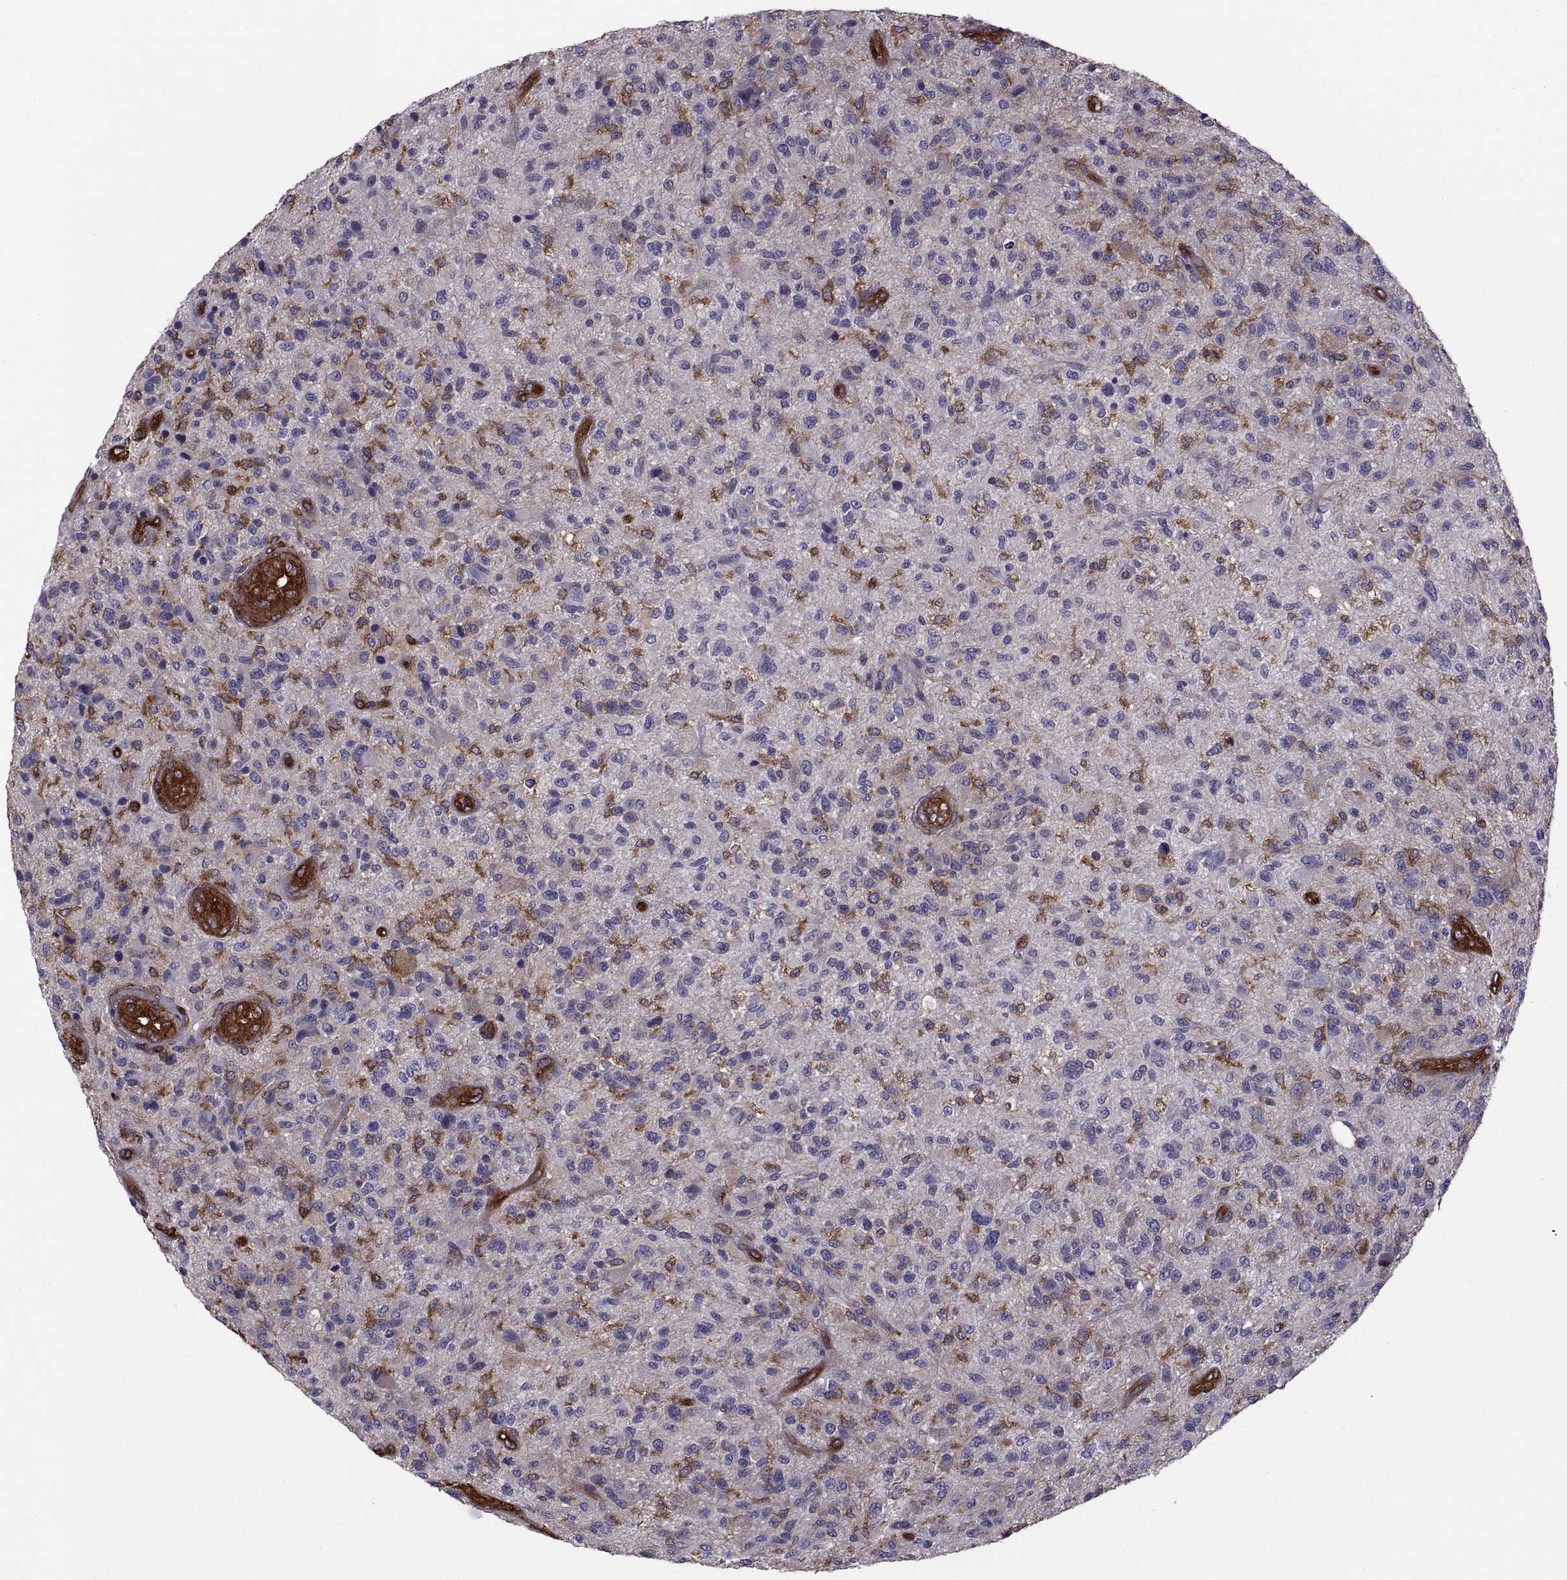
{"staining": {"intensity": "negative", "quantity": "none", "location": "none"}, "tissue": "glioma", "cell_type": "Tumor cells", "image_type": "cancer", "snomed": [{"axis": "morphology", "description": "Glioma, malignant, High grade"}, {"axis": "topography", "description": "Brain"}], "caption": "There is no significant positivity in tumor cells of malignant high-grade glioma. (Brightfield microscopy of DAB (3,3'-diaminobenzidine) immunohistochemistry (IHC) at high magnification).", "gene": "MYH9", "patient": {"sex": "male", "age": 47}}